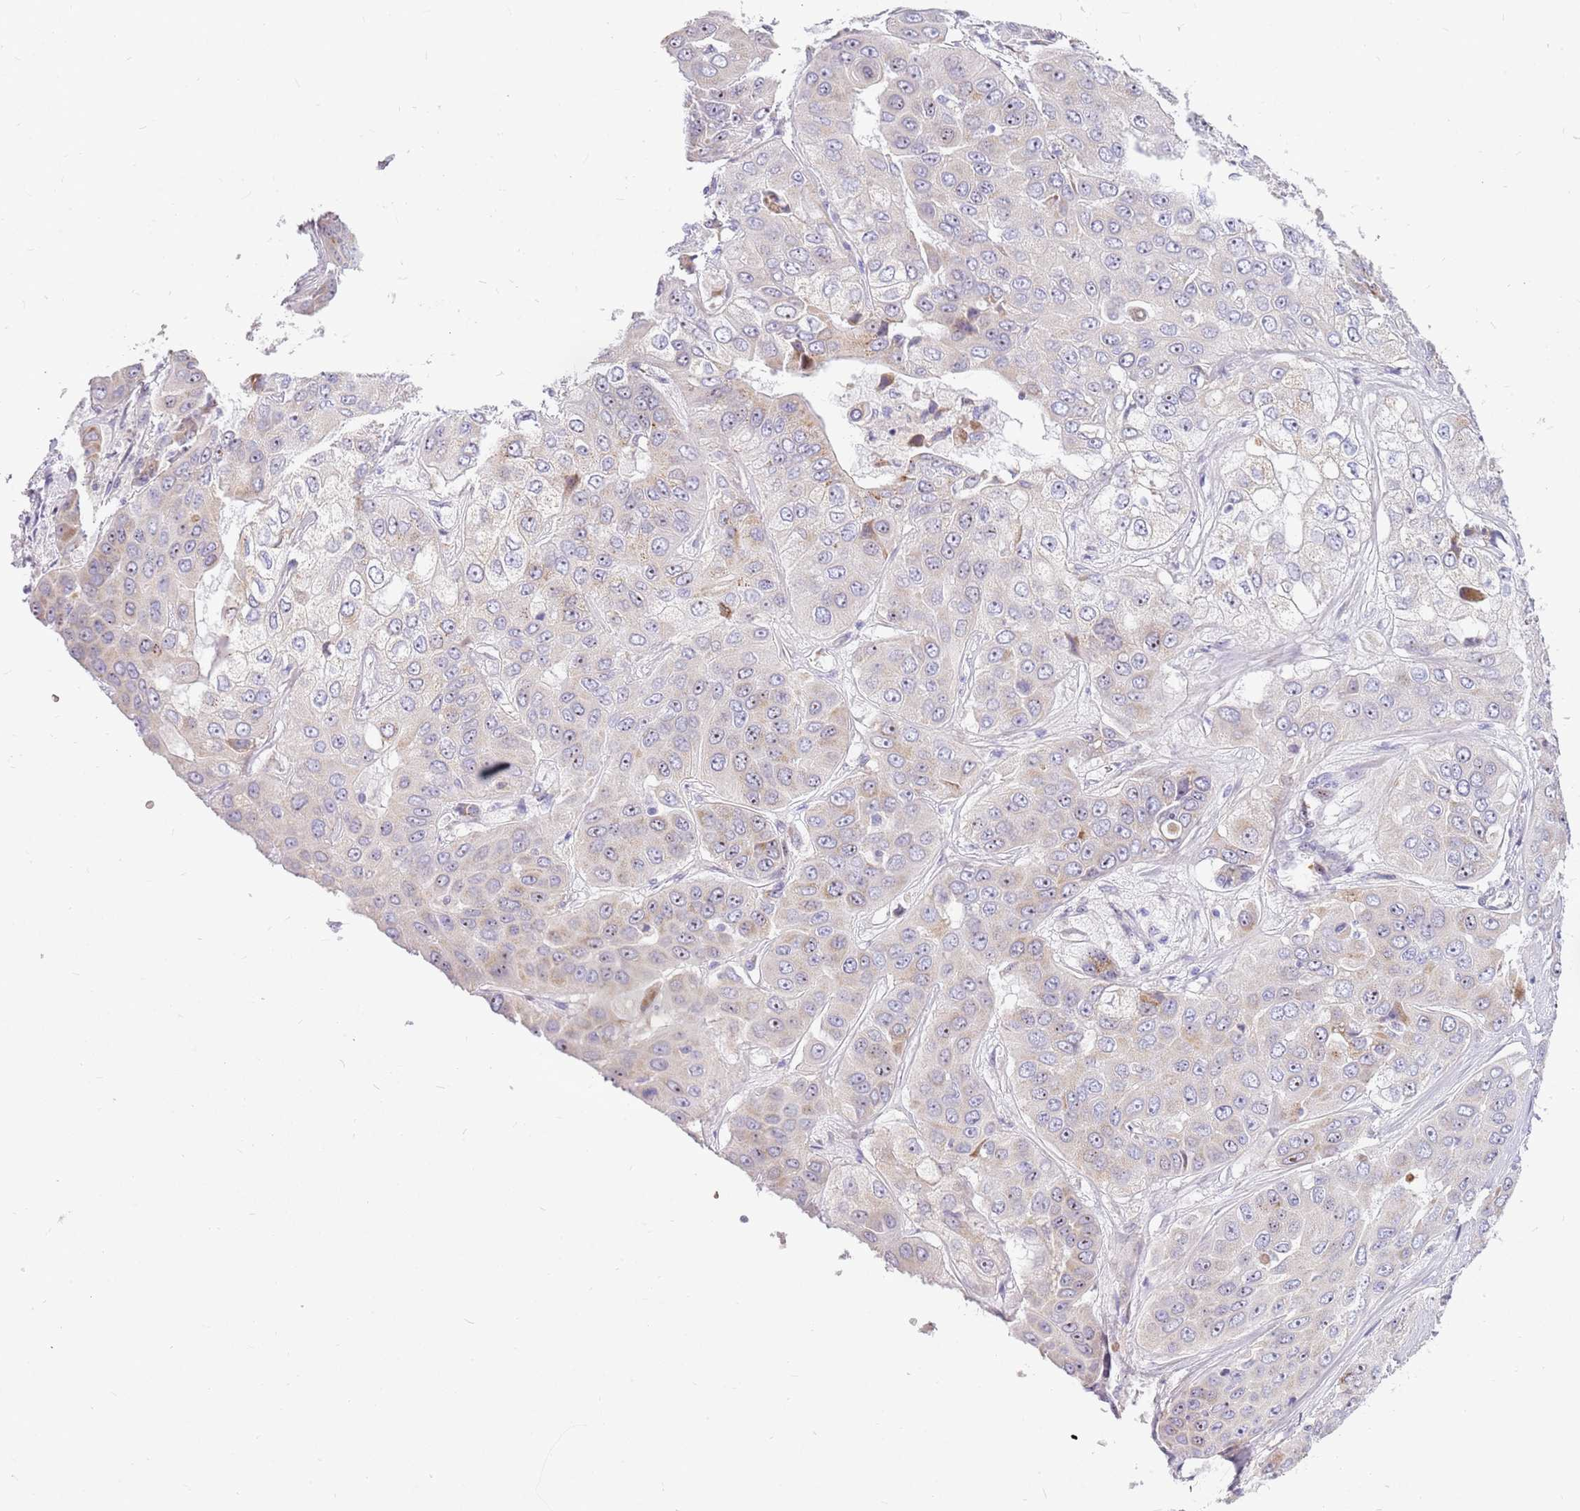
{"staining": {"intensity": "negative", "quantity": "none", "location": "none"}, "tissue": "liver cancer", "cell_type": "Tumor cells", "image_type": "cancer", "snomed": [{"axis": "morphology", "description": "Cholangiocarcinoma"}, {"axis": "topography", "description": "Liver"}], "caption": "Human cholangiocarcinoma (liver) stained for a protein using IHC reveals no expression in tumor cells.", "gene": "DNAJA3", "patient": {"sex": "female", "age": 52}}